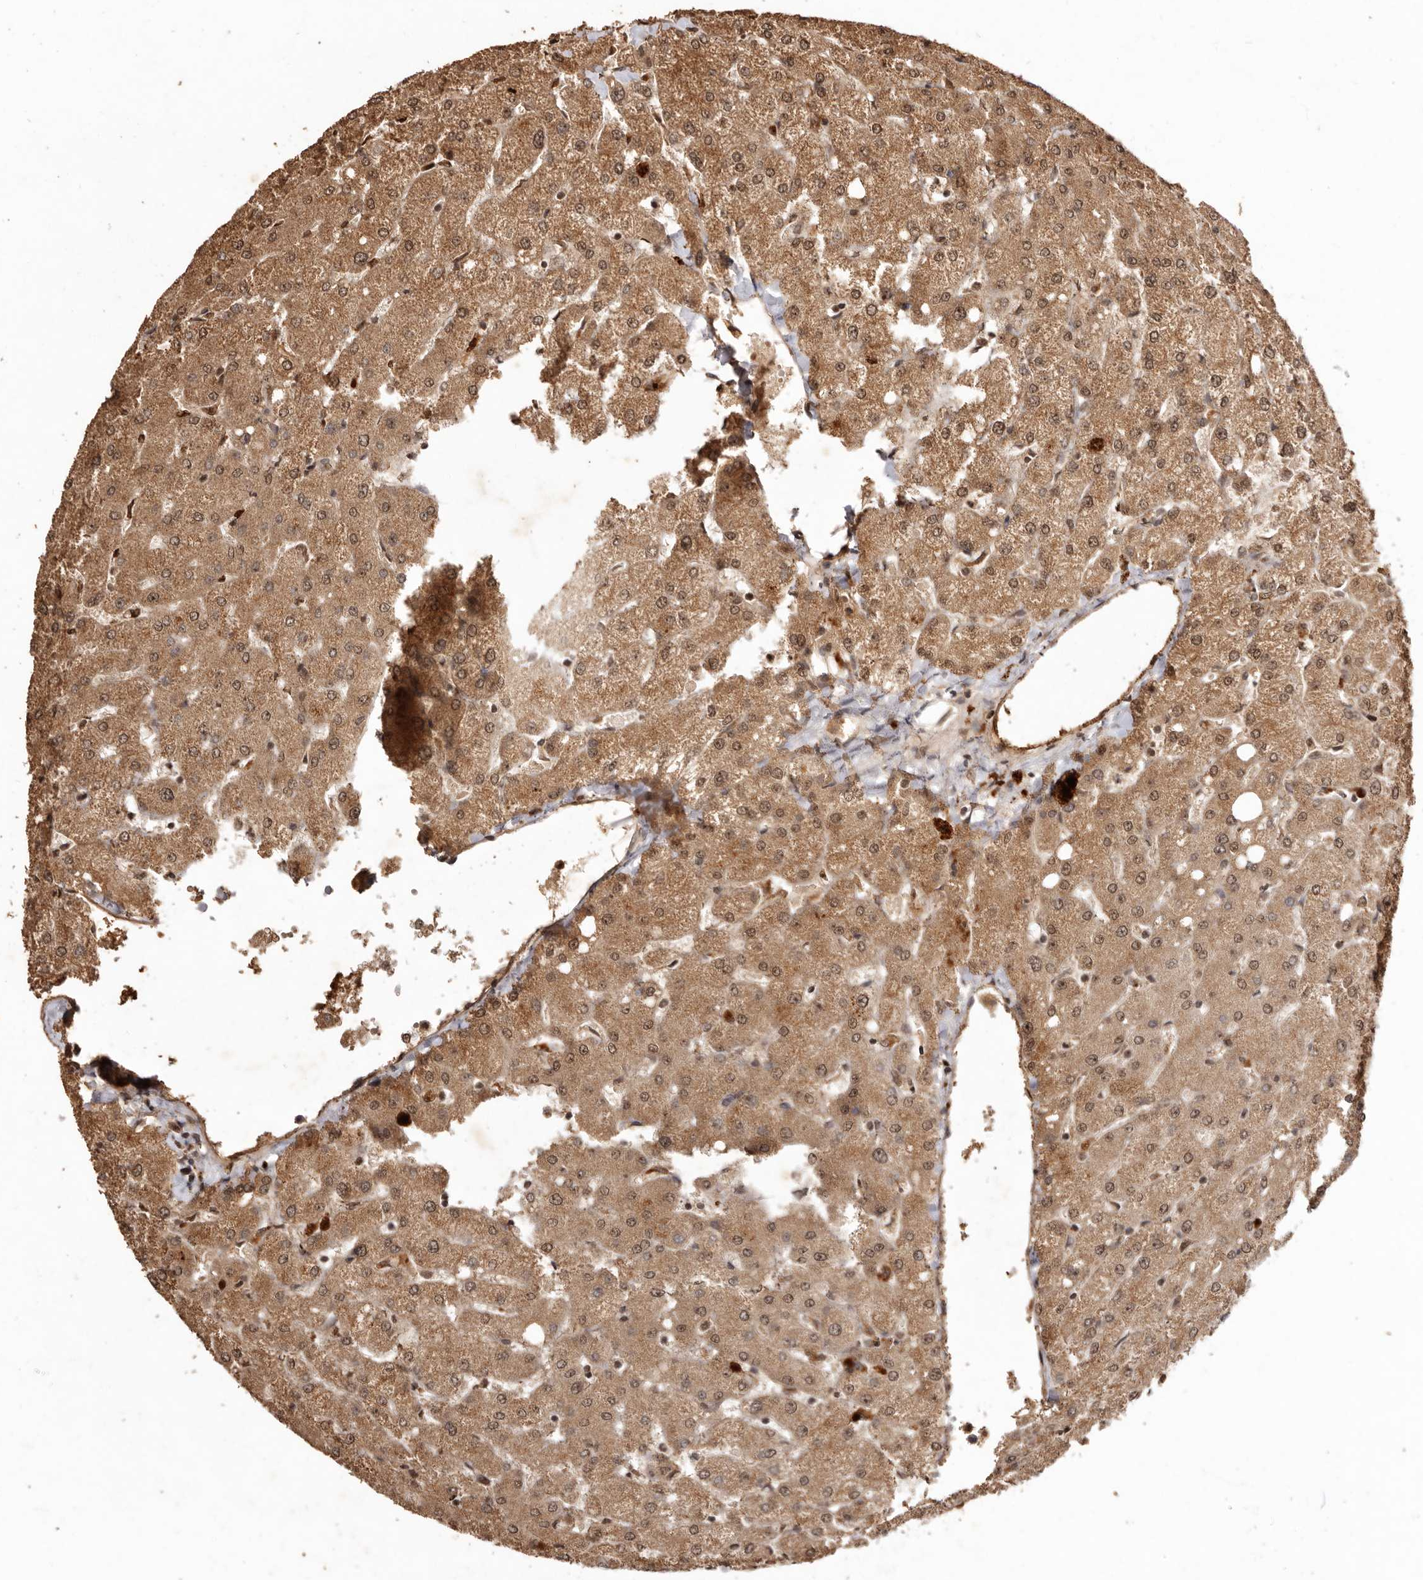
{"staining": {"intensity": "weak", "quantity": "25%-75%", "location": "cytoplasmic/membranous"}, "tissue": "liver", "cell_type": "Cholangiocytes", "image_type": "normal", "snomed": [{"axis": "morphology", "description": "Normal tissue, NOS"}, {"axis": "topography", "description": "Liver"}], "caption": "Immunohistochemistry photomicrograph of normal human liver stained for a protein (brown), which shows low levels of weak cytoplasmic/membranous expression in about 25%-75% of cholangiocytes.", "gene": "NOTCH1", "patient": {"sex": "female", "age": 54}}